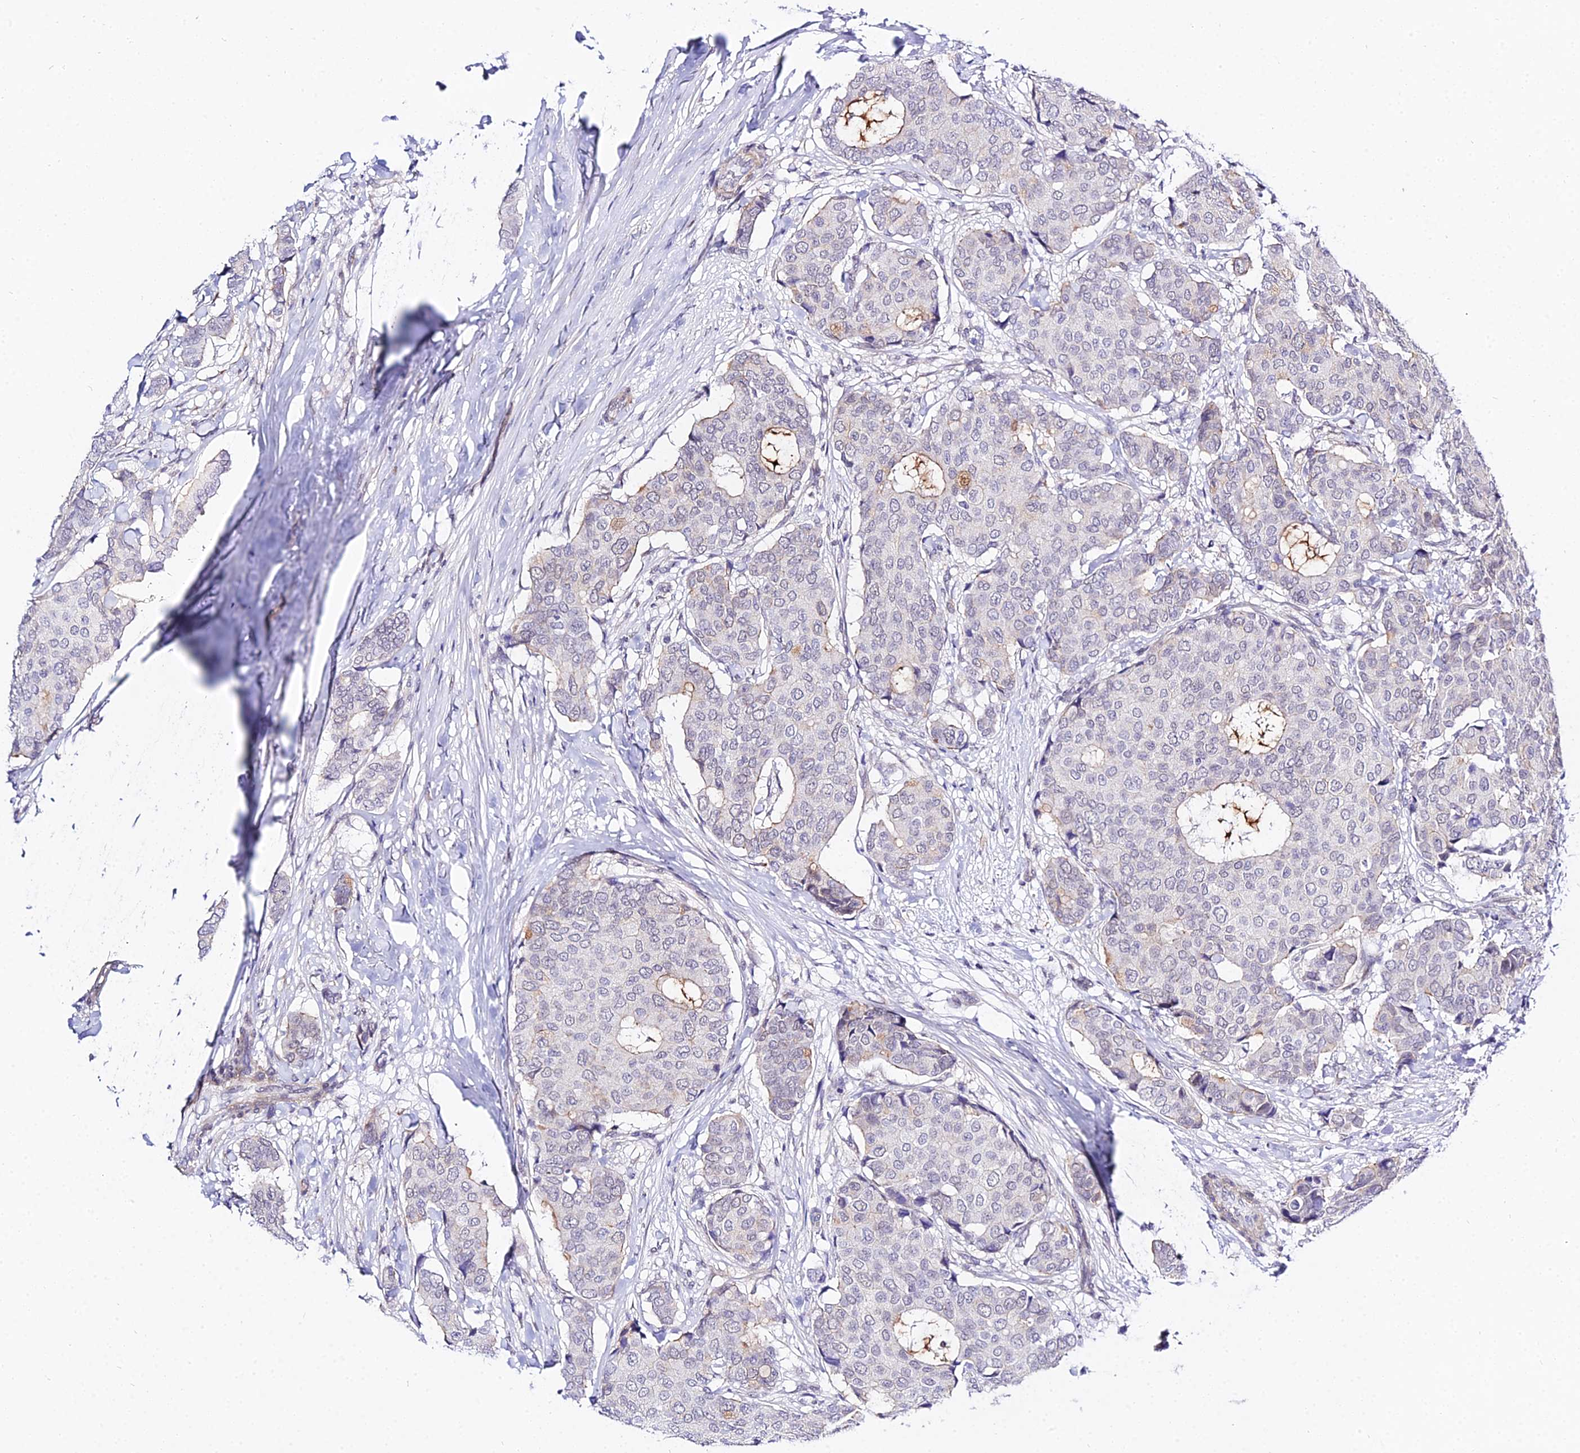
{"staining": {"intensity": "negative", "quantity": "none", "location": "none"}, "tissue": "breast cancer", "cell_type": "Tumor cells", "image_type": "cancer", "snomed": [{"axis": "morphology", "description": "Duct carcinoma"}, {"axis": "topography", "description": "Breast"}], "caption": "Protein analysis of breast cancer displays no significant staining in tumor cells.", "gene": "ZNF628", "patient": {"sex": "female", "age": 75}}